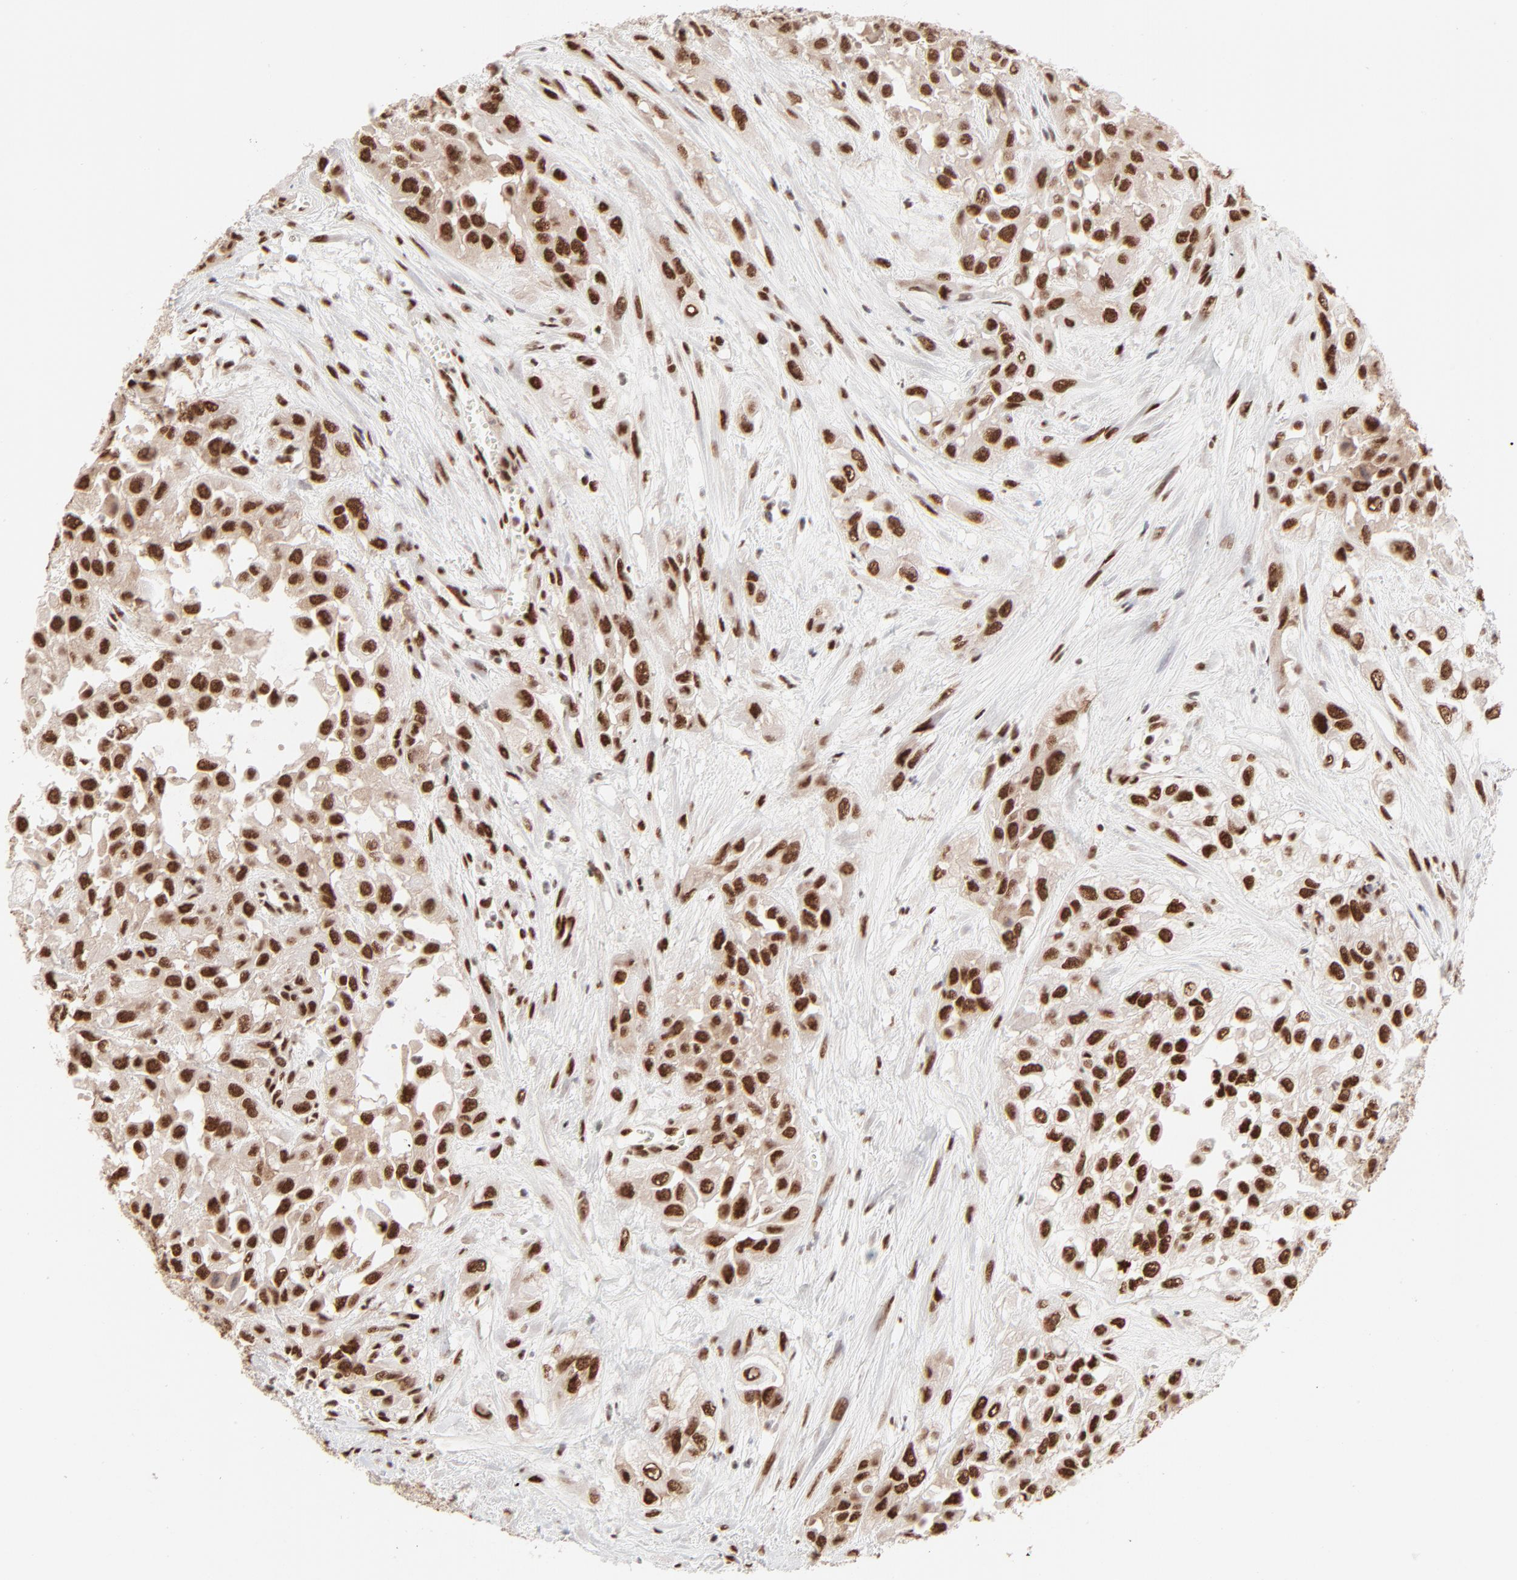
{"staining": {"intensity": "strong", "quantity": ">75%", "location": "nuclear"}, "tissue": "urothelial cancer", "cell_type": "Tumor cells", "image_type": "cancer", "snomed": [{"axis": "morphology", "description": "Urothelial carcinoma, High grade"}, {"axis": "topography", "description": "Urinary bladder"}], "caption": "Immunohistochemistry of urothelial cancer exhibits high levels of strong nuclear expression in about >75% of tumor cells. (DAB (3,3'-diaminobenzidine) IHC with brightfield microscopy, high magnification).", "gene": "TARDBP", "patient": {"sex": "male", "age": 57}}